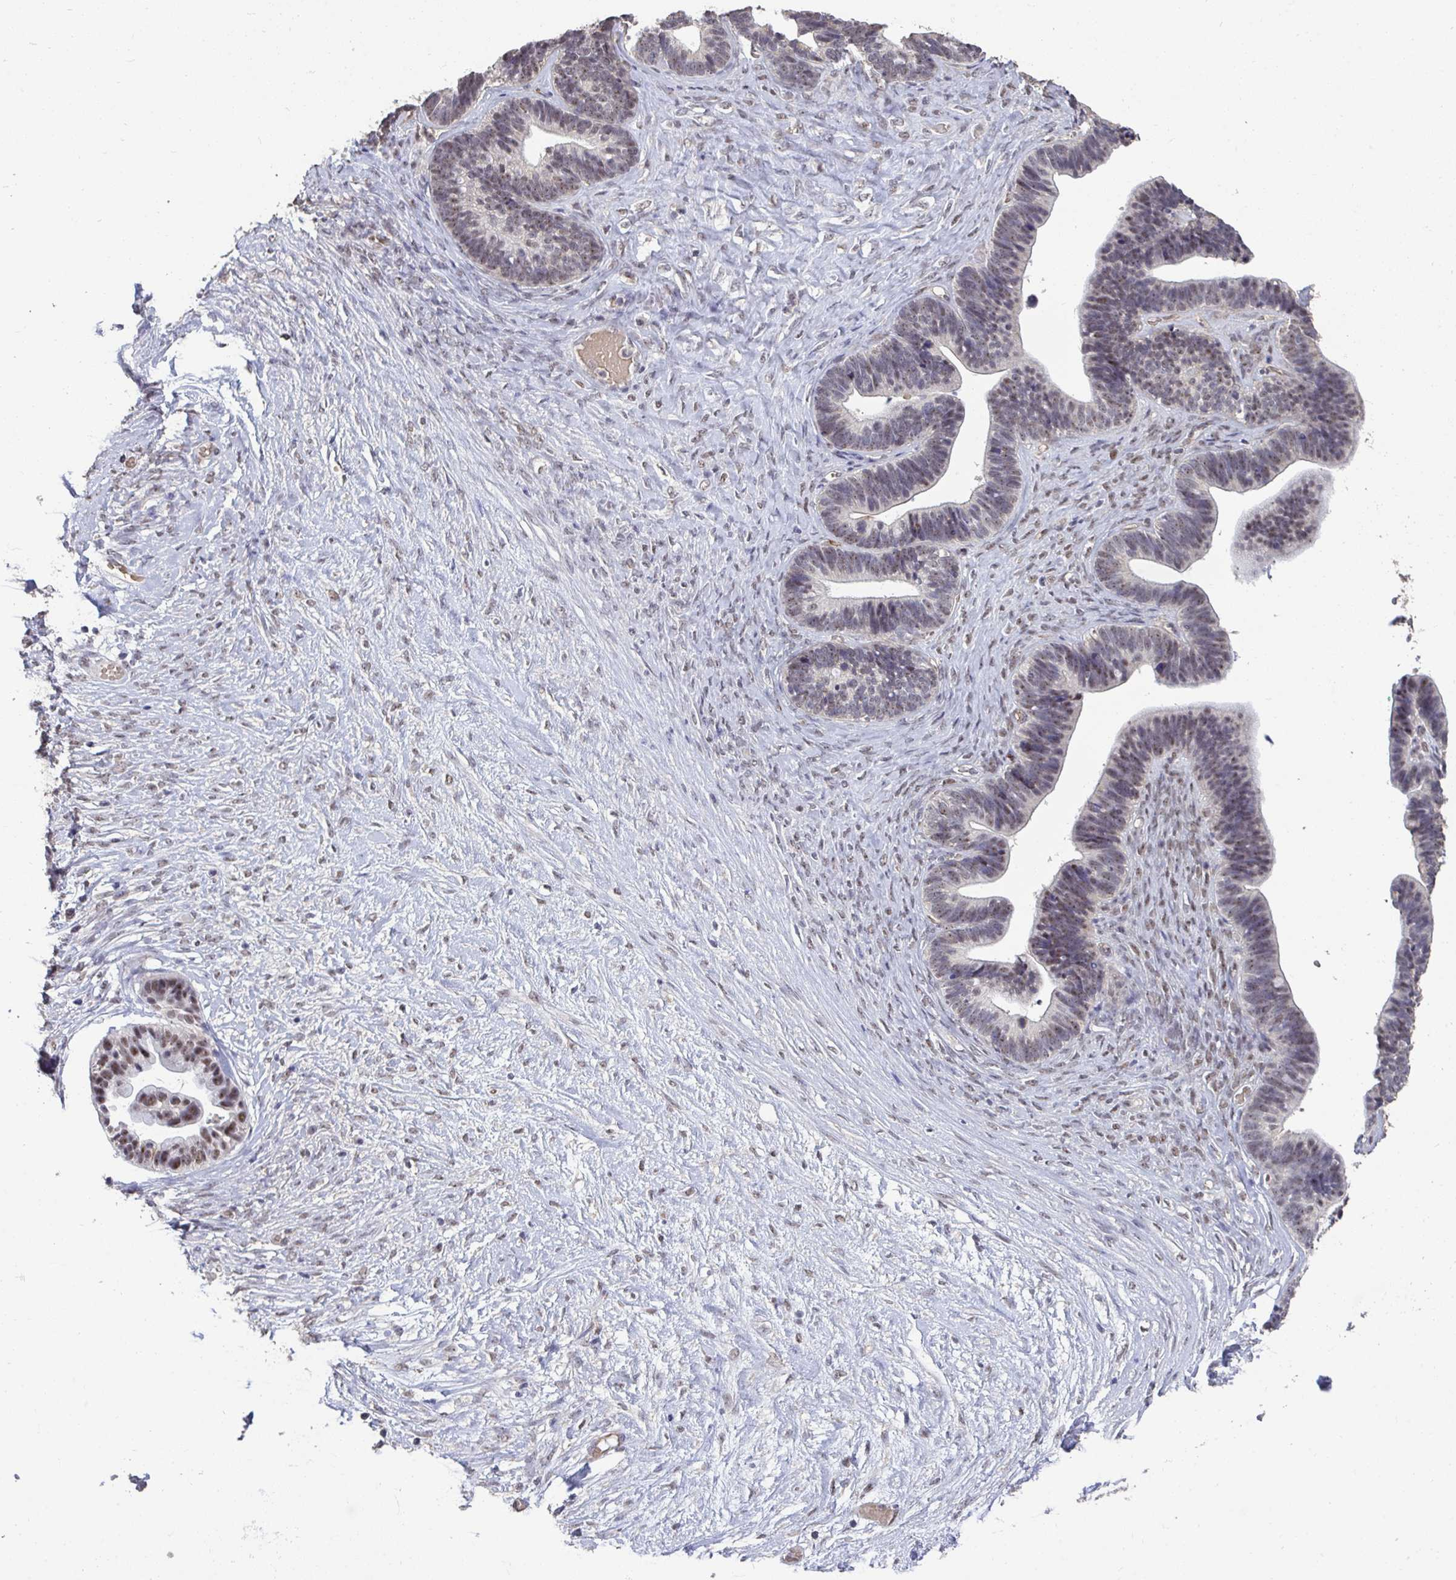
{"staining": {"intensity": "weak", "quantity": "25%-75%", "location": "nuclear"}, "tissue": "ovarian cancer", "cell_type": "Tumor cells", "image_type": "cancer", "snomed": [{"axis": "morphology", "description": "Cystadenocarcinoma, serous, NOS"}, {"axis": "topography", "description": "Ovary"}], "caption": "Protein expression analysis of ovarian cancer displays weak nuclear positivity in about 25%-75% of tumor cells.", "gene": "SENP3", "patient": {"sex": "female", "age": 56}}